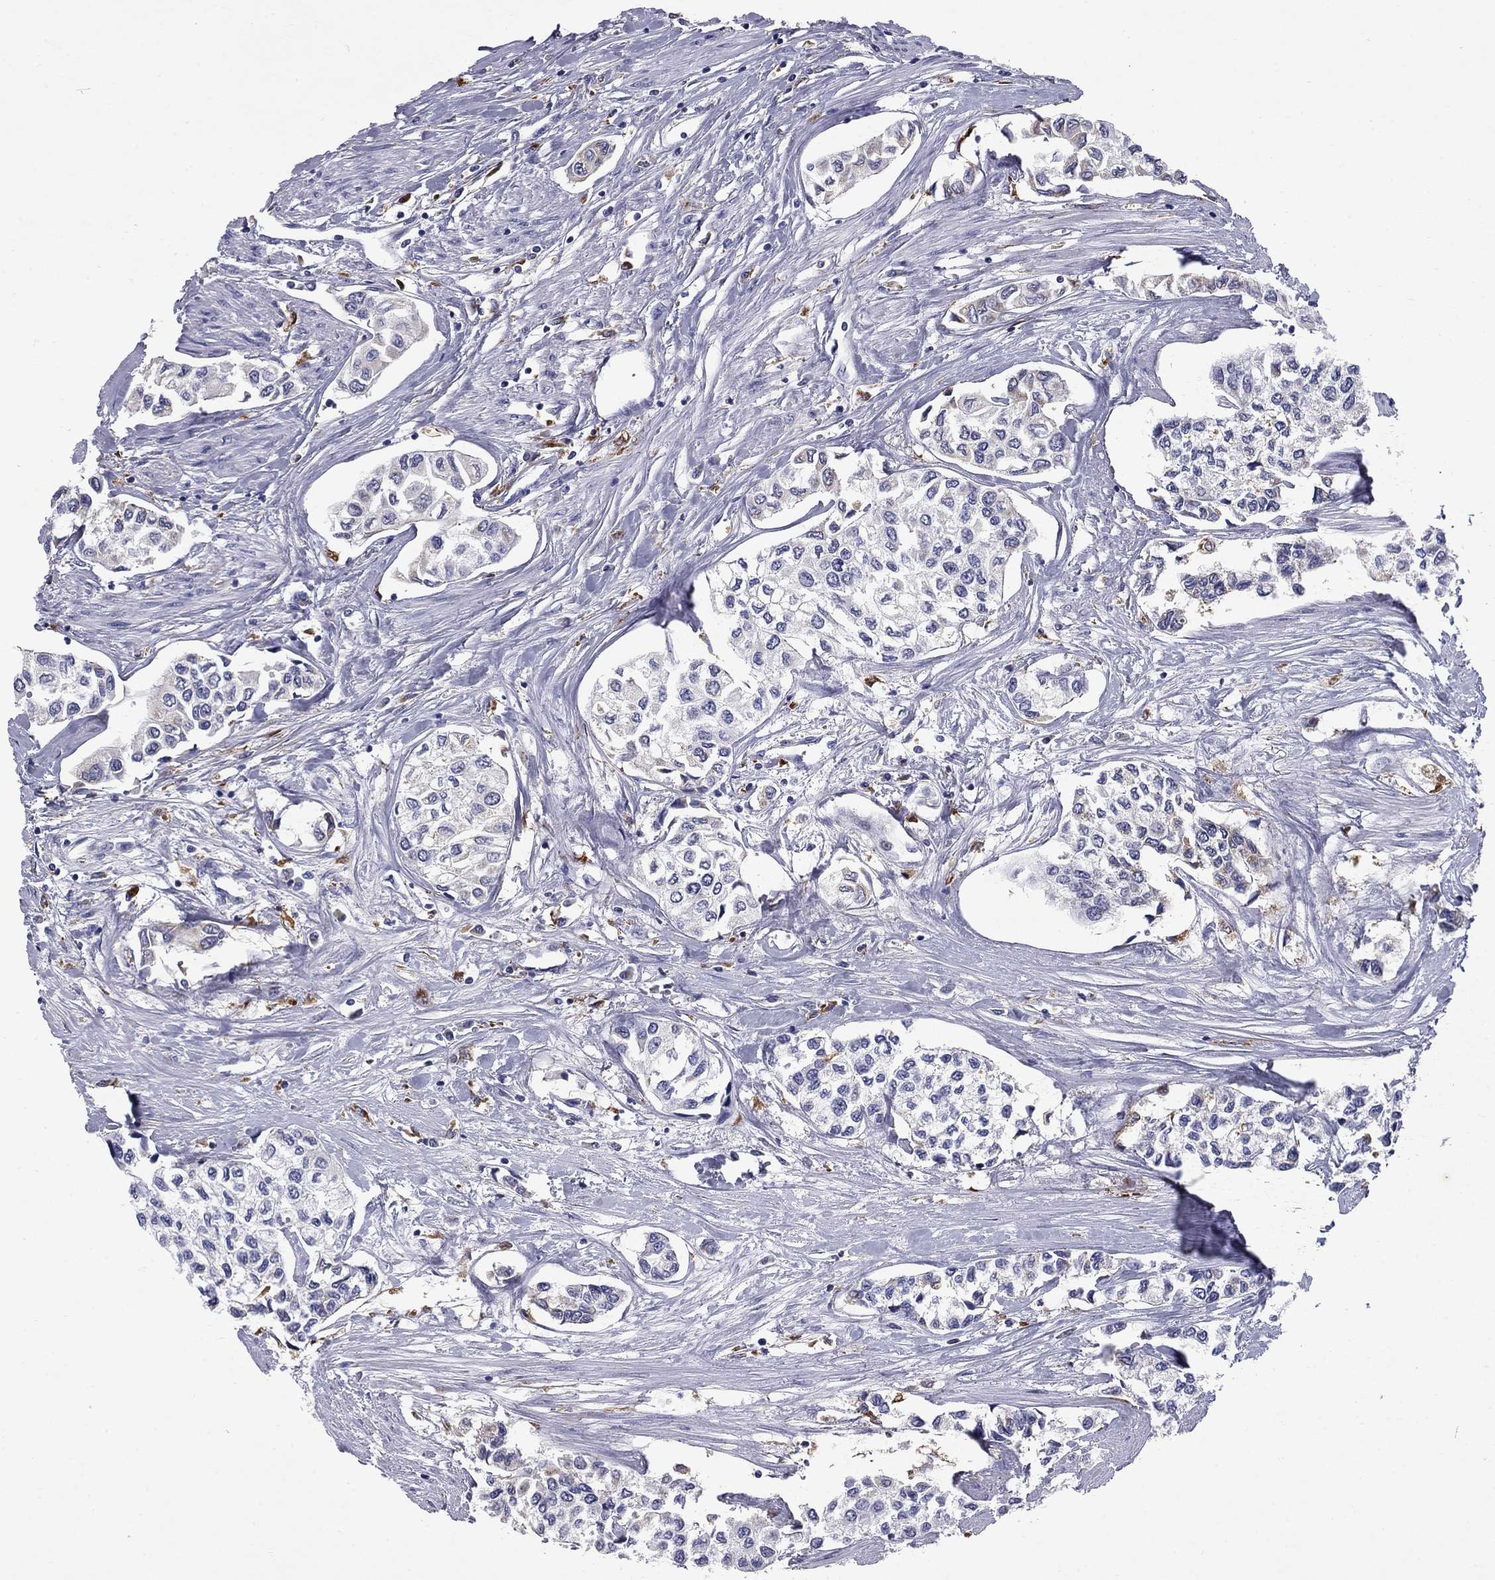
{"staining": {"intensity": "negative", "quantity": "none", "location": "none"}, "tissue": "urothelial cancer", "cell_type": "Tumor cells", "image_type": "cancer", "snomed": [{"axis": "morphology", "description": "Urothelial carcinoma, High grade"}, {"axis": "topography", "description": "Urinary bladder"}], "caption": "Immunohistochemistry (IHC) of human urothelial cancer shows no staining in tumor cells.", "gene": "MADCAM1", "patient": {"sex": "male", "age": 73}}